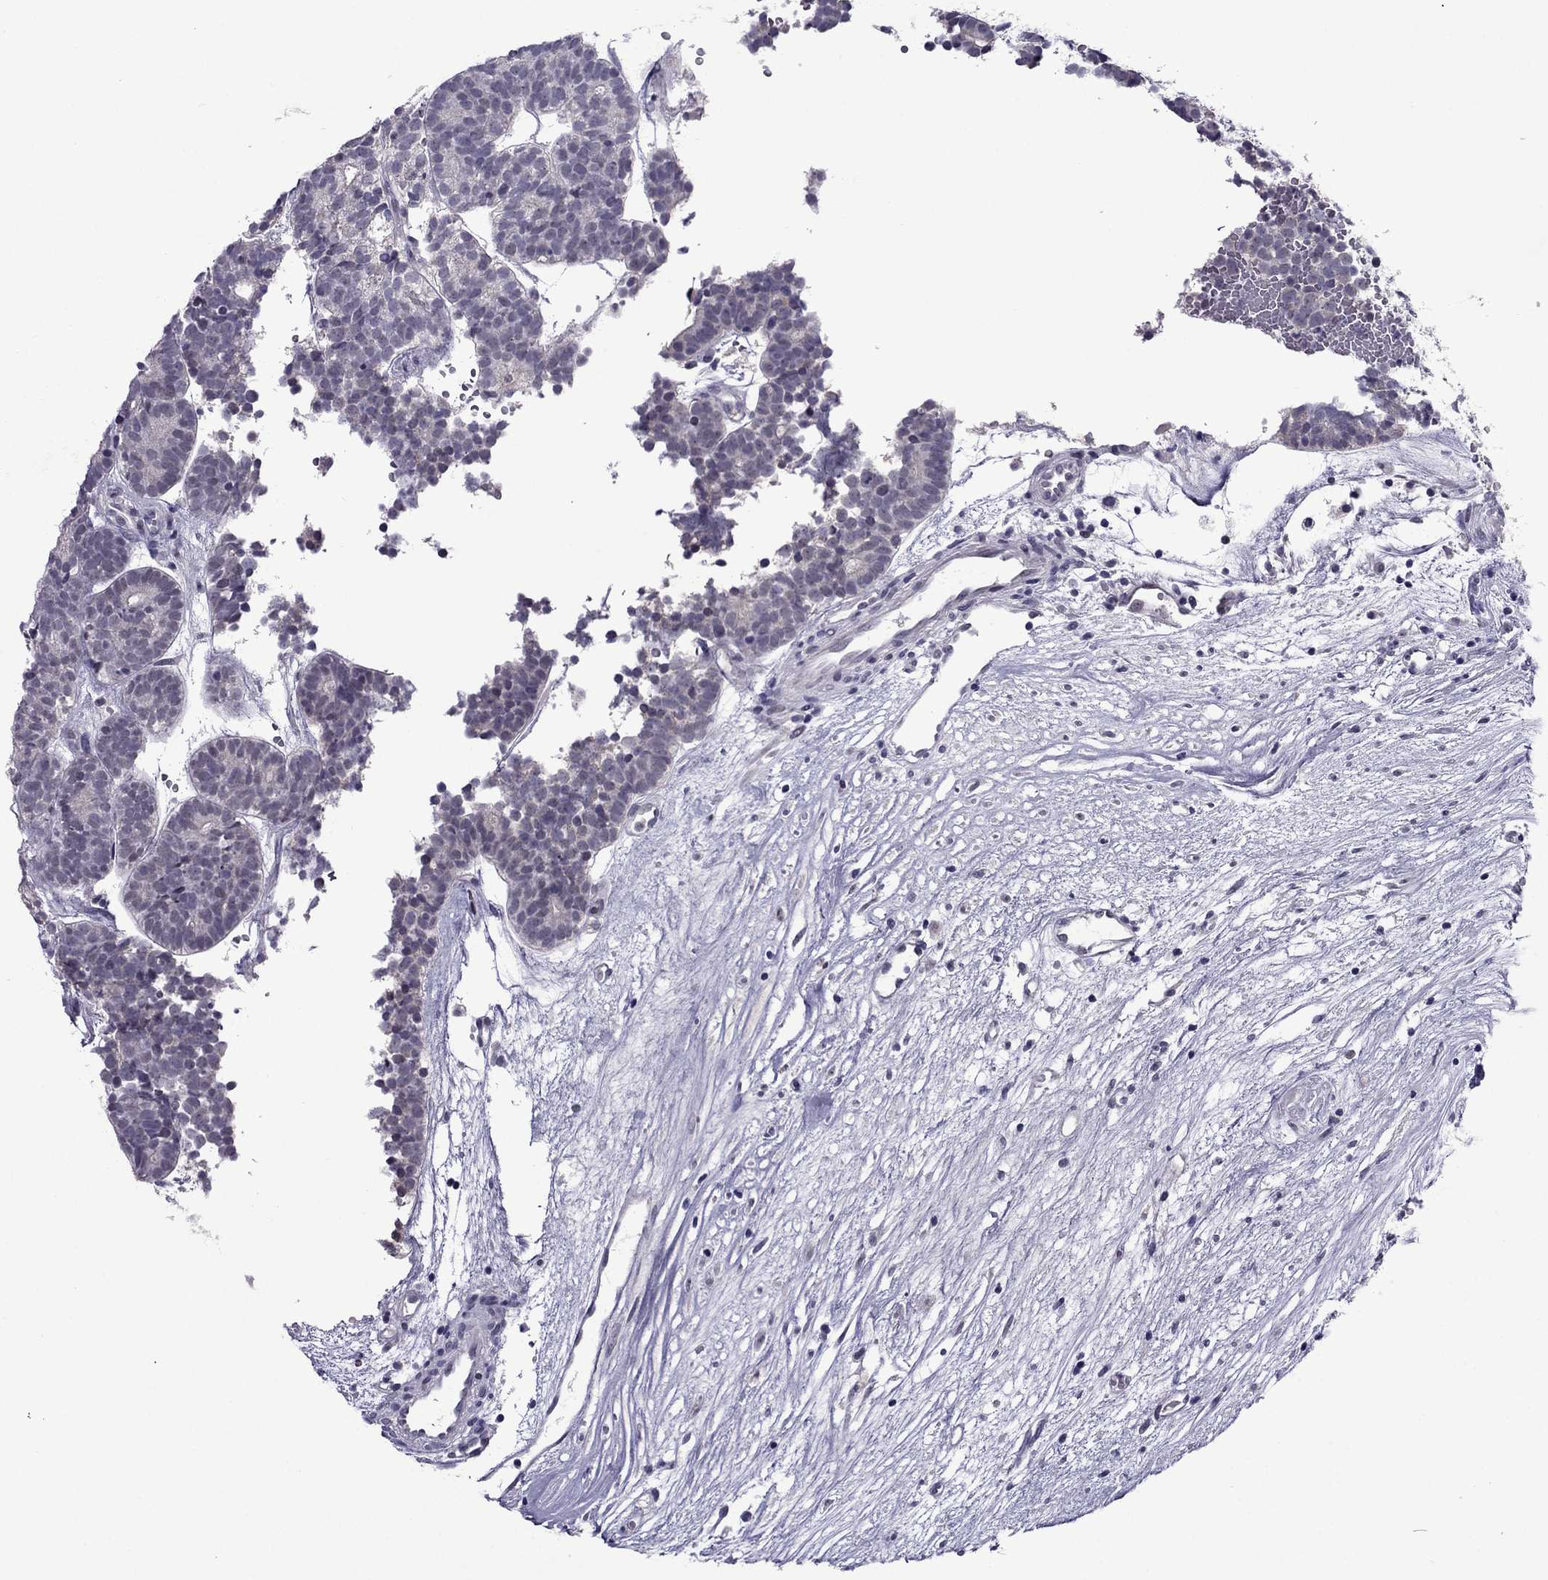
{"staining": {"intensity": "negative", "quantity": "none", "location": "none"}, "tissue": "head and neck cancer", "cell_type": "Tumor cells", "image_type": "cancer", "snomed": [{"axis": "morphology", "description": "Adenocarcinoma, NOS"}, {"axis": "topography", "description": "Head-Neck"}], "caption": "A micrograph of adenocarcinoma (head and neck) stained for a protein displays no brown staining in tumor cells.", "gene": "MYBPH", "patient": {"sex": "female", "age": 81}}